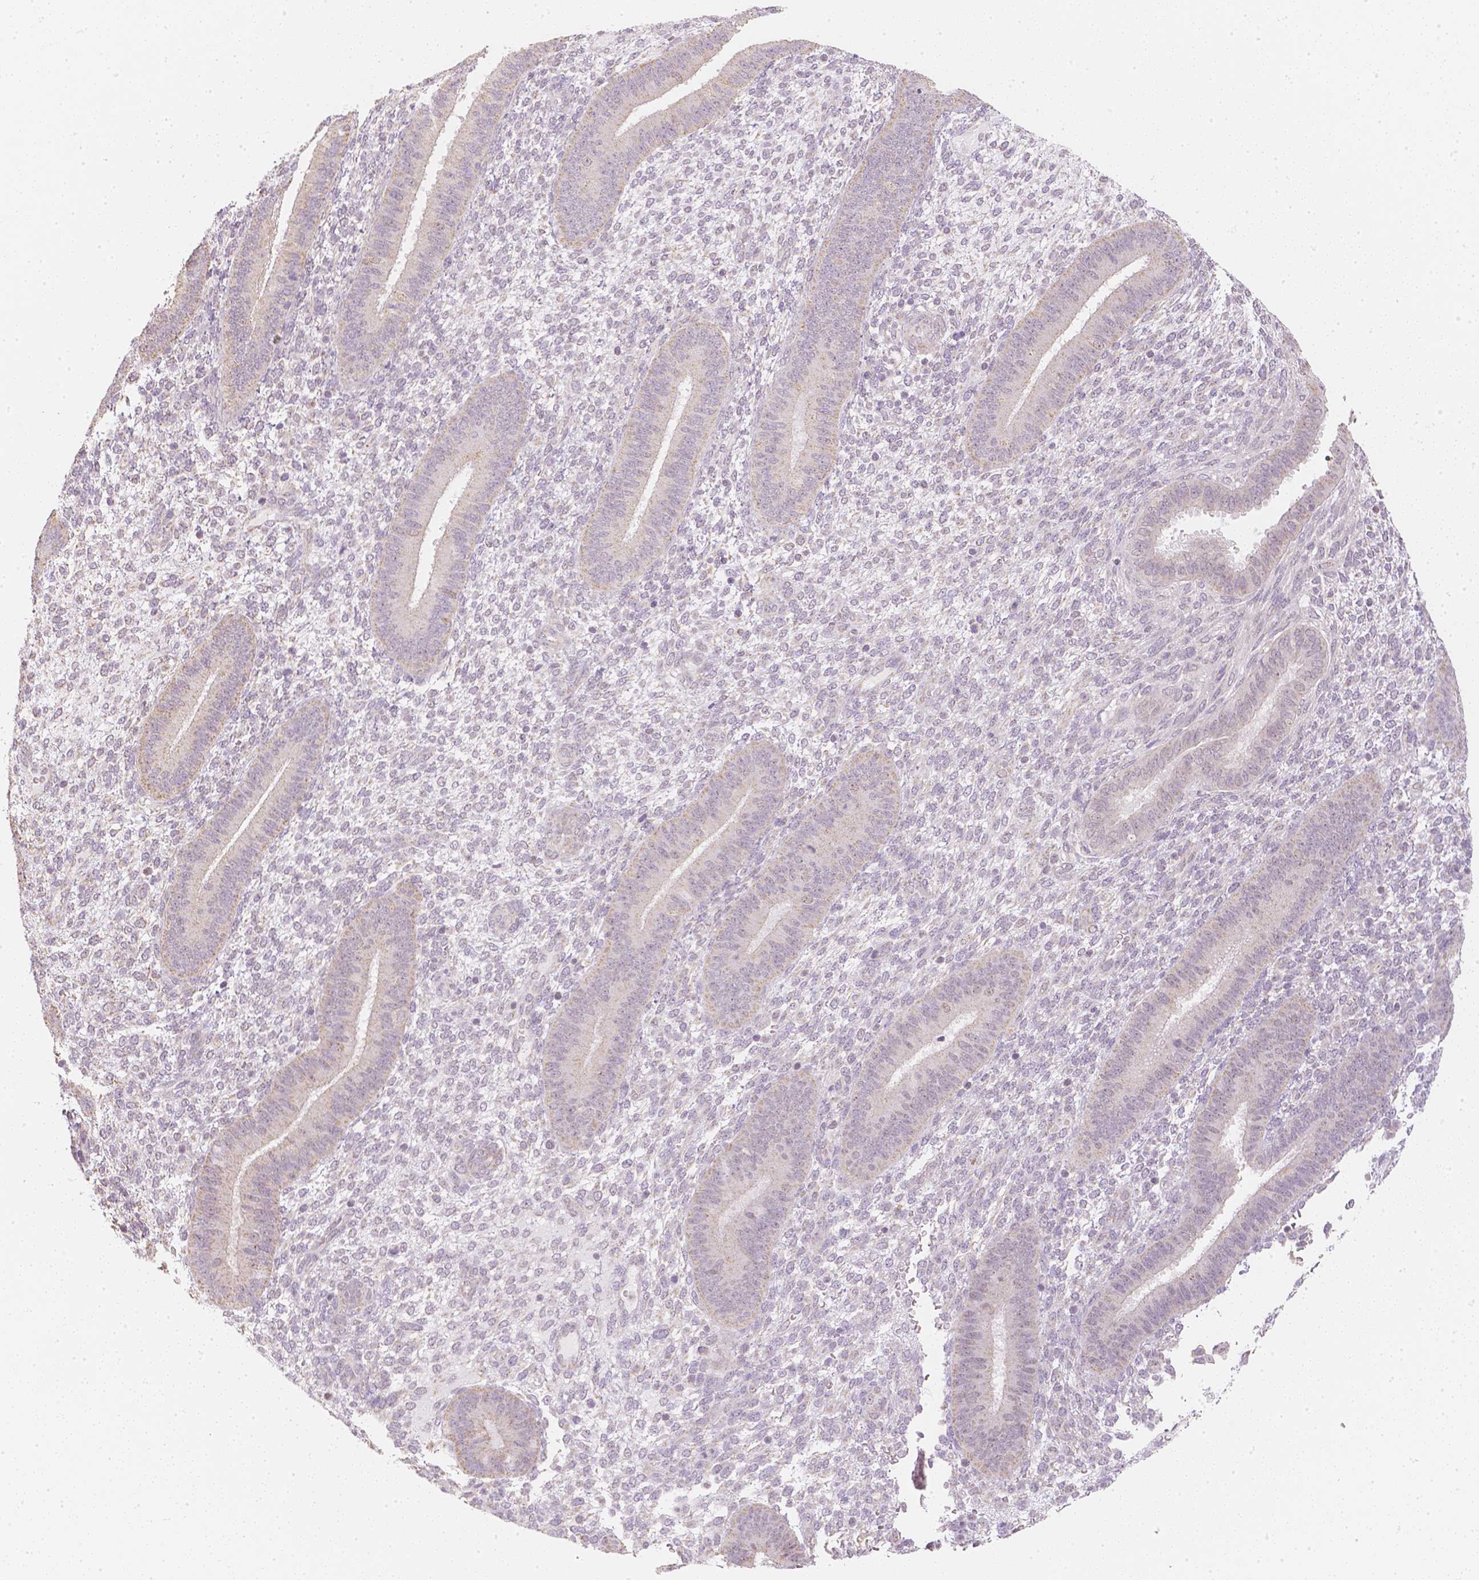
{"staining": {"intensity": "negative", "quantity": "none", "location": "none"}, "tissue": "endometrium", "cell_type": "Cells in endometrial stroma", "image_type": "normal", "snomed": [{"axis": "morphology", "description": "Normal tissue, NOS"}, {"axis": "topography", "description": "Endometrium"}], "caption": "IHC of benign human endometrium demonstrates no staining in cells in endometrial stroma.", "gene": "NVL", "patient": {"sex": "female", "age": 39}}